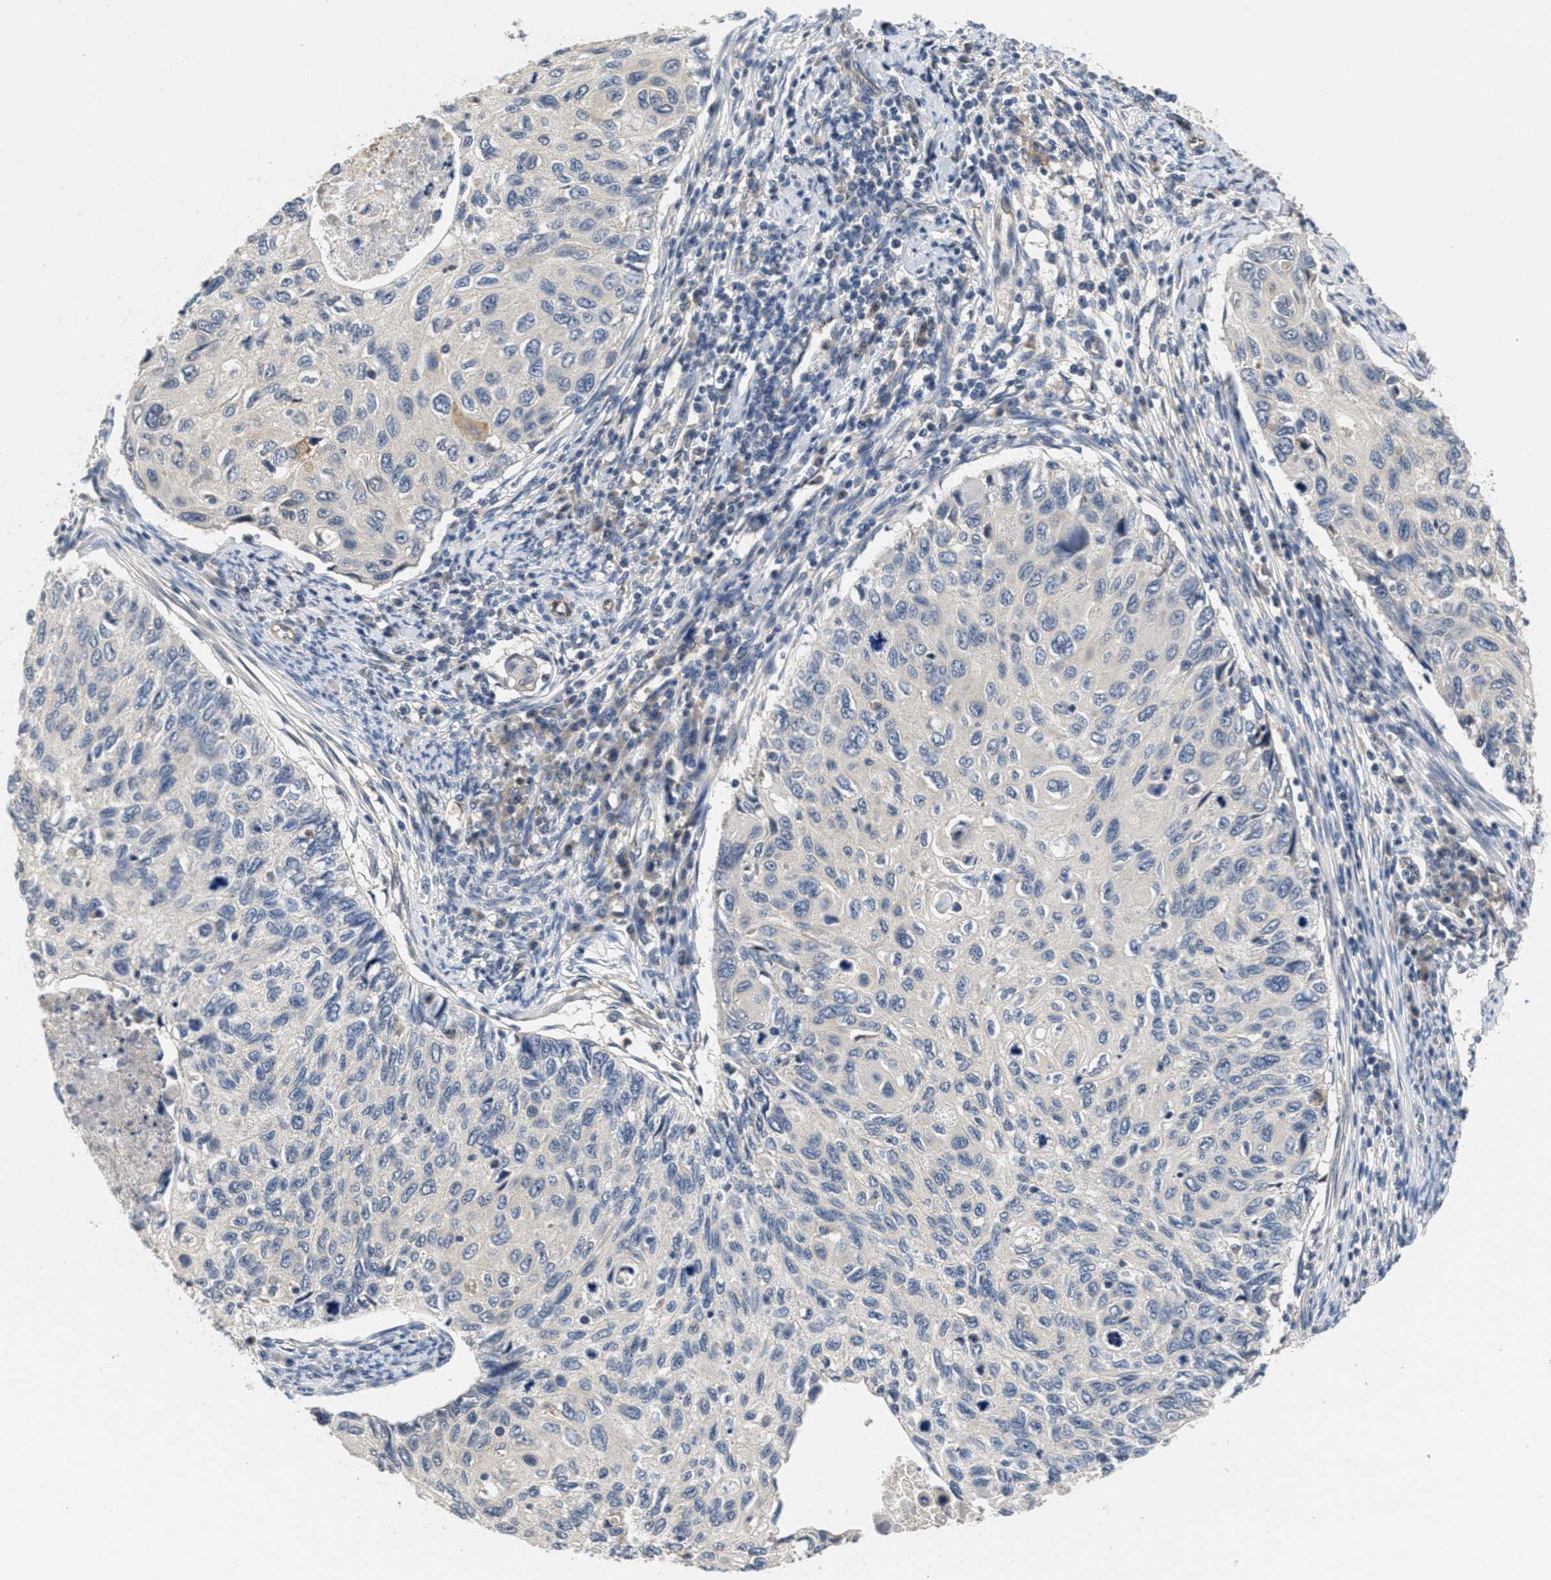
{"staining": {"intensity": "negative", "quantity": "none", "location": "none"}, "tissue": "cervical cancer", "cell_type": "Tumor cells", "image_type": "cancer", "snomed": [{"axis": "morphology", "description": "Squamous cell carcinoma, NOS"}, {"axis": "topography", "description": "Cervix"}], "caption": "High power microscopy photomicrograph of an immunohistochemistry (IHC) histopathology image of cervical squamous cell carcinoma, revealing no significant staining in tumor cells.", "gene": "ANGPT1", "patient": {"sex": "female", "age": 70}}